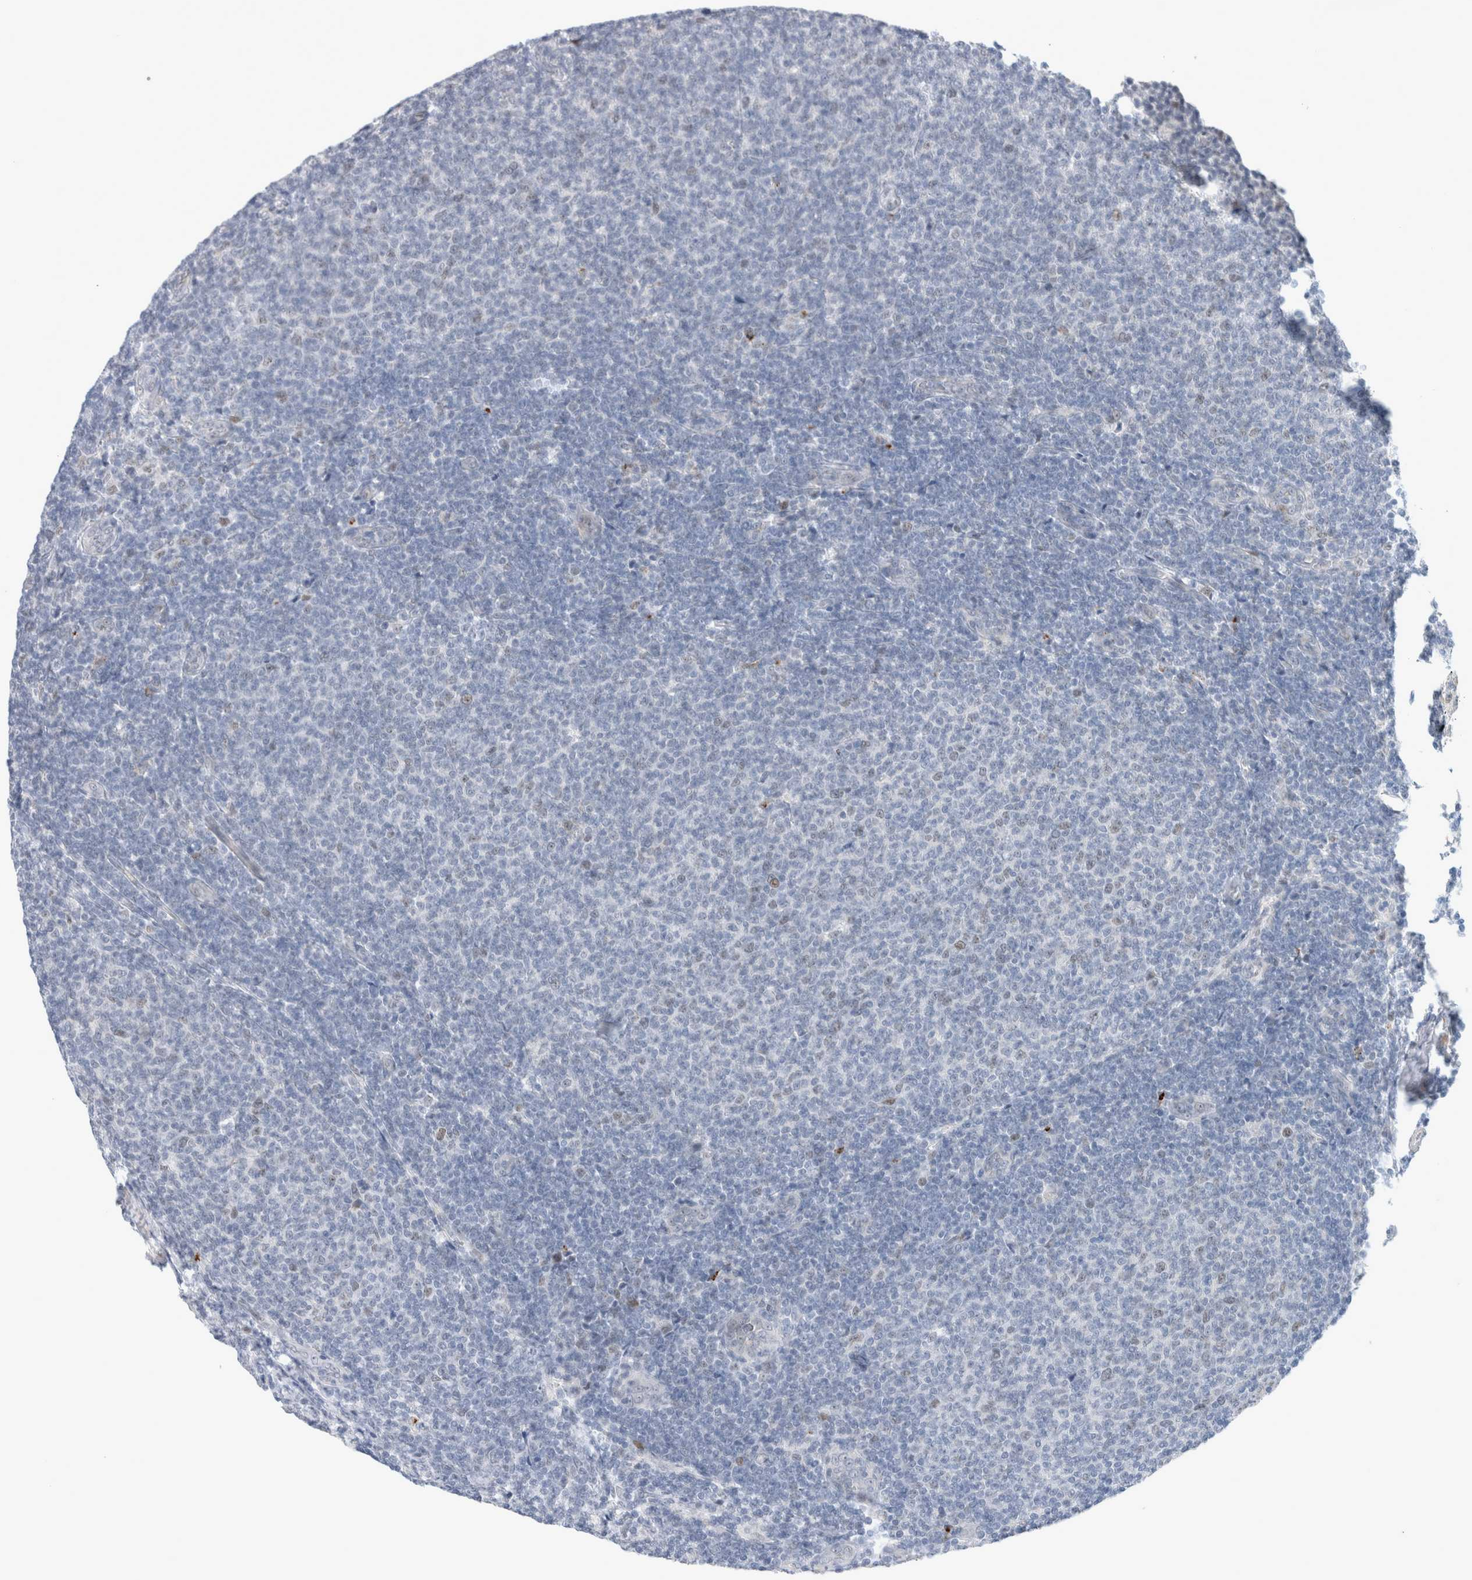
{"staining": {"intensity": "negative", "quantity": "none", "location": "none"}, "tissue": "lymphoma", "cell_type": "Tumor cells", "image_type": "cancer", "snomed": [{"axis": "morphology", "description": "Malignant lymphoma, non-Hodgkin's type, Low grade"}, {"axis": "topography", "description": "Lymph node"}], "caption": "IHC micrograph of human malignant lymphoma, non-Hodgkin's type (low-grade) stained for a protein (brown), which reveals no expression in tumor cells.", "gene": "KNL1", "patient": {"sex": "male", "age": 66}}